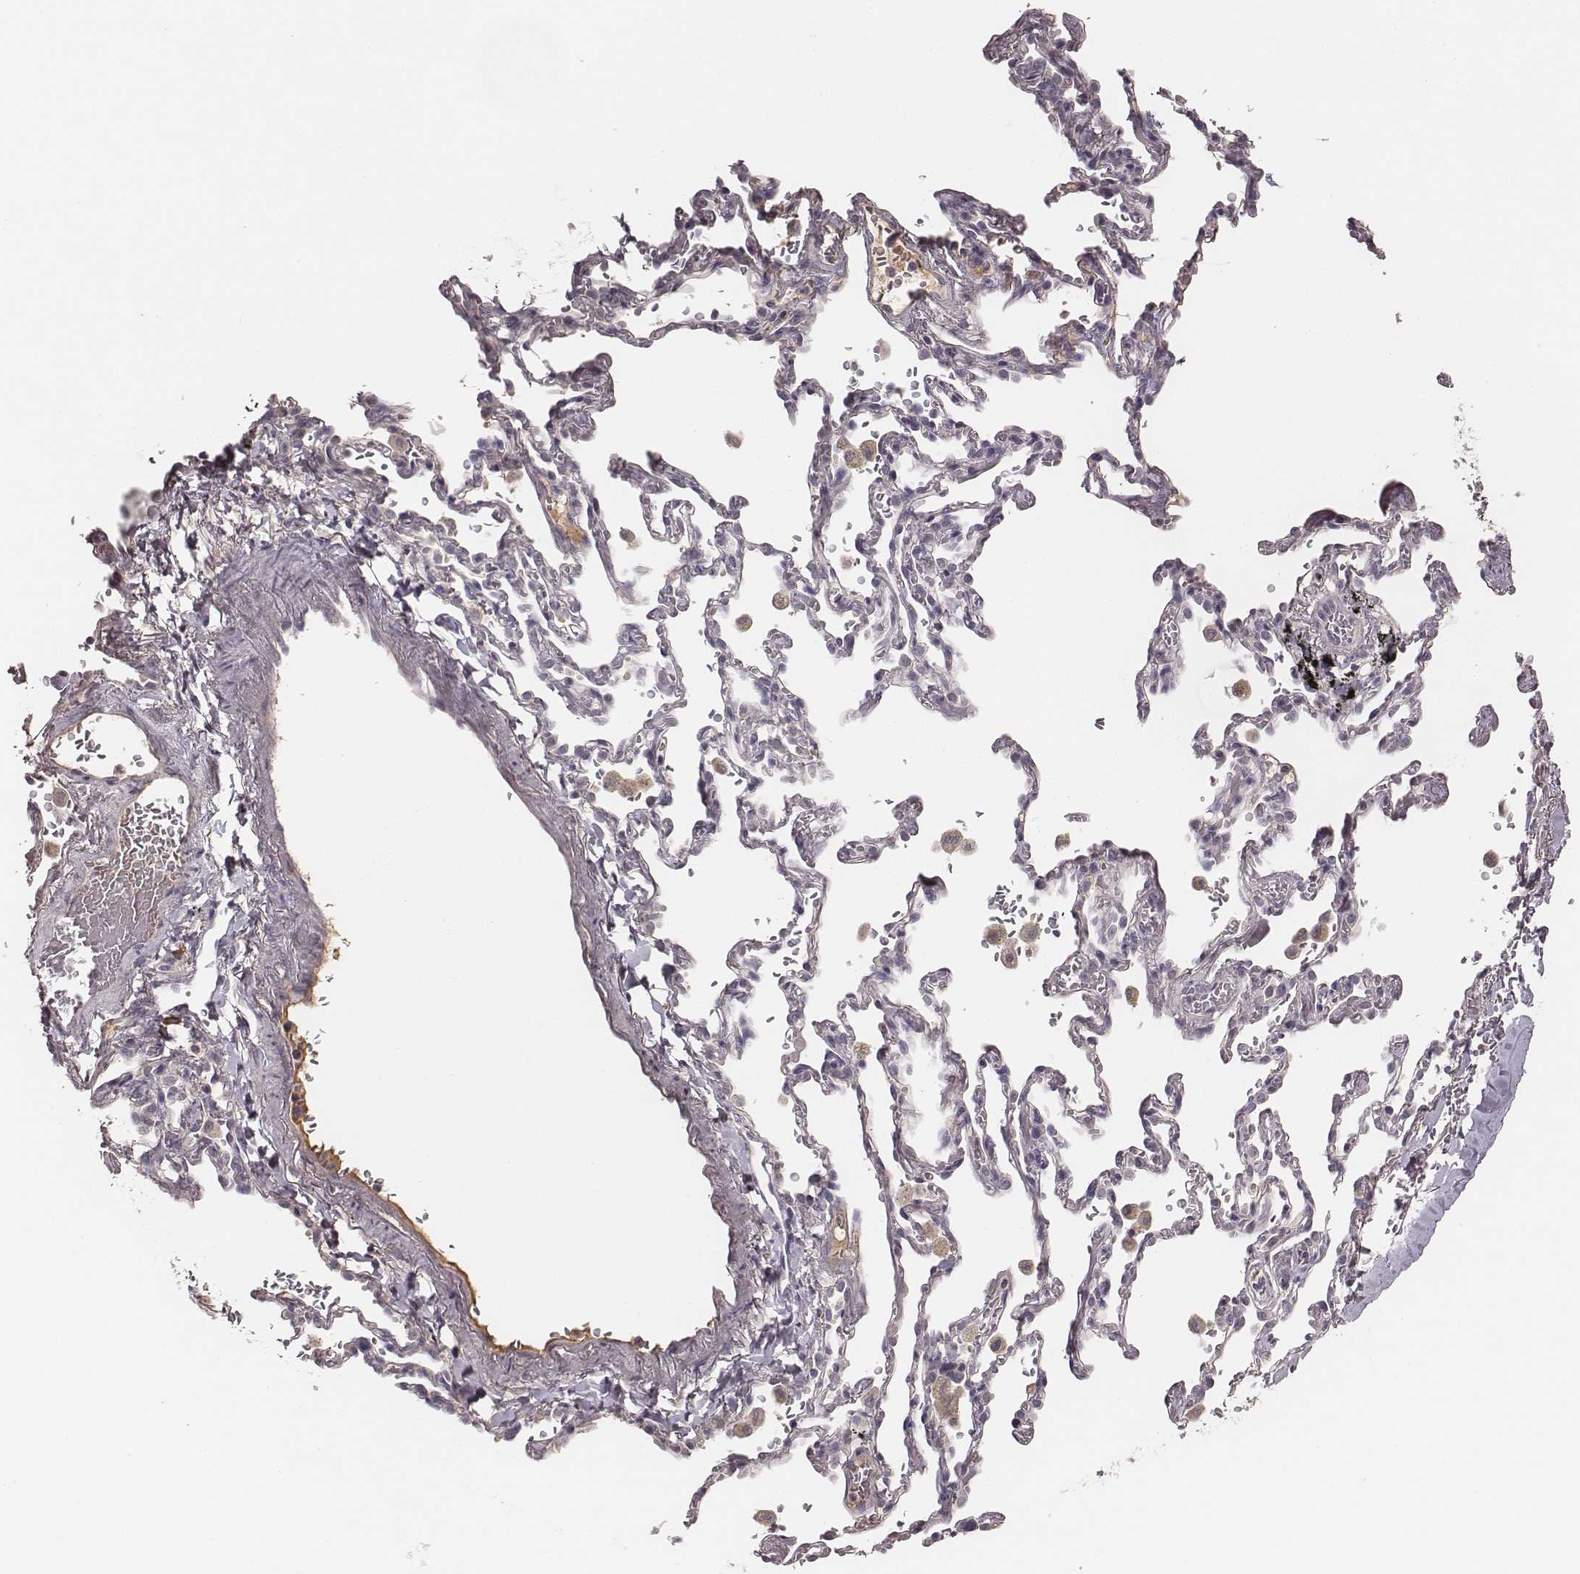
{"staining": {"intensity": "negative", "quantity": "none", "location": "none"}, "tissue": "adipose tissue", "cell_type": "Adipocytes", "image_type": "normal", "snomed": [{"axis": "morphology", "description": "Normal tissue, NOS"}, {"axis": "topography", "description": "Cartilage tissue"}, {"axis": "topography", "description": "Bronchus"}, {"axis": "topography", "description": "Peripheral nerve tissue"}], "caption": "Protein analysis of benign adipose tissue demonstrates no significant expression in adipocytes. (DAB immunohistochemistry (IHC), high magnification).", "gene": "SLC22A6", "patient": {"sex": "male", "age": 67}}